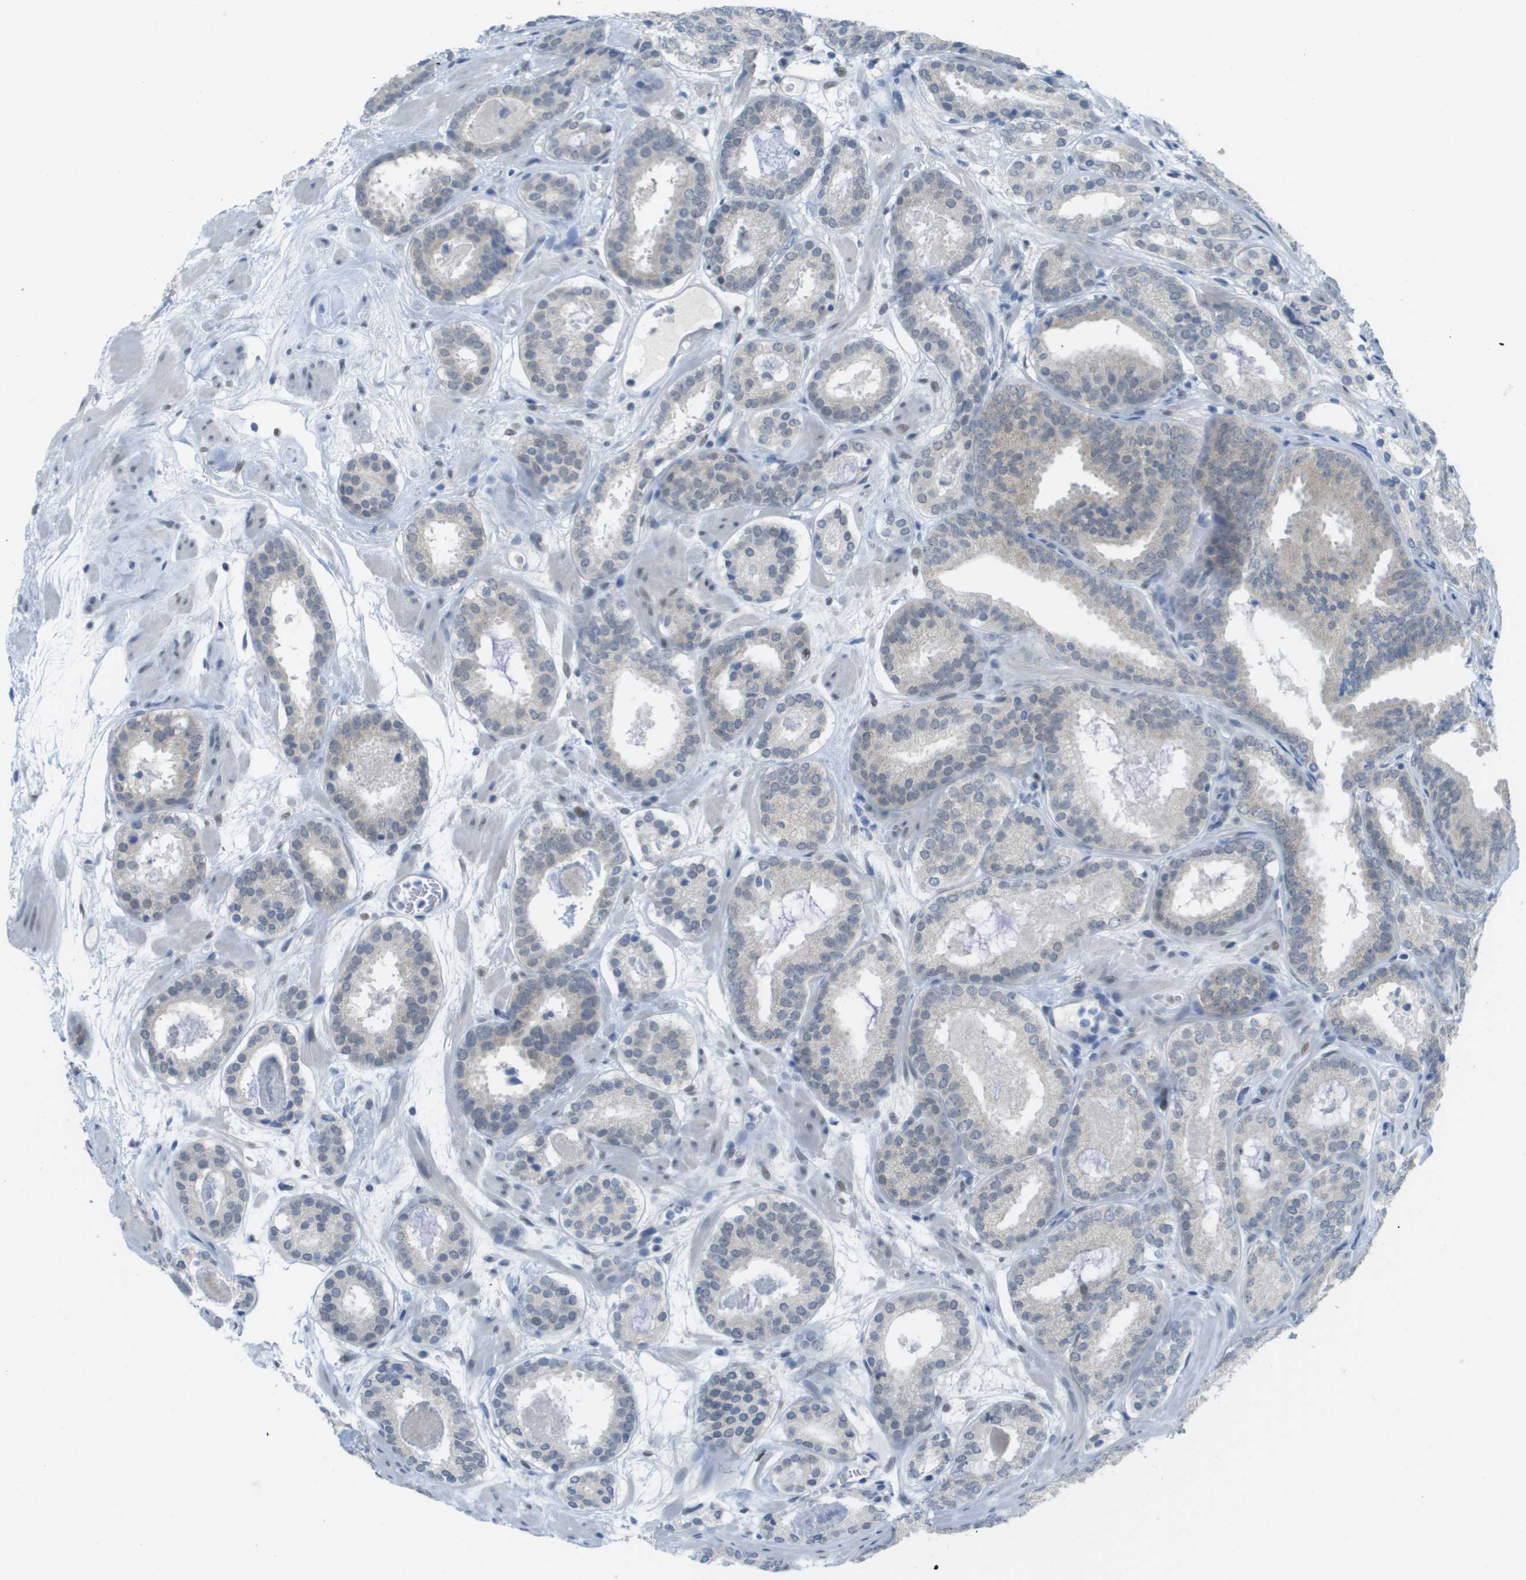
{"staining": {"intensity": "negative", "quantity": "none", "location": "none"}, "tissue": "prostate cancer", "cell_type": "Tumor cells", "image_type": "cancer", "snomed": [{"axis": "morphology", "description": "Adenocarcinoma, Low grade"}, {"axis": "topography", "description": "Prostate"}], "caption": "Histopathology image shows no significant protein positivity in tumor cells of prostate cancer (low-grade adenocarcinoma).", "gene": "ARID1B", "patient": {"sex": "male", "age": 69}}